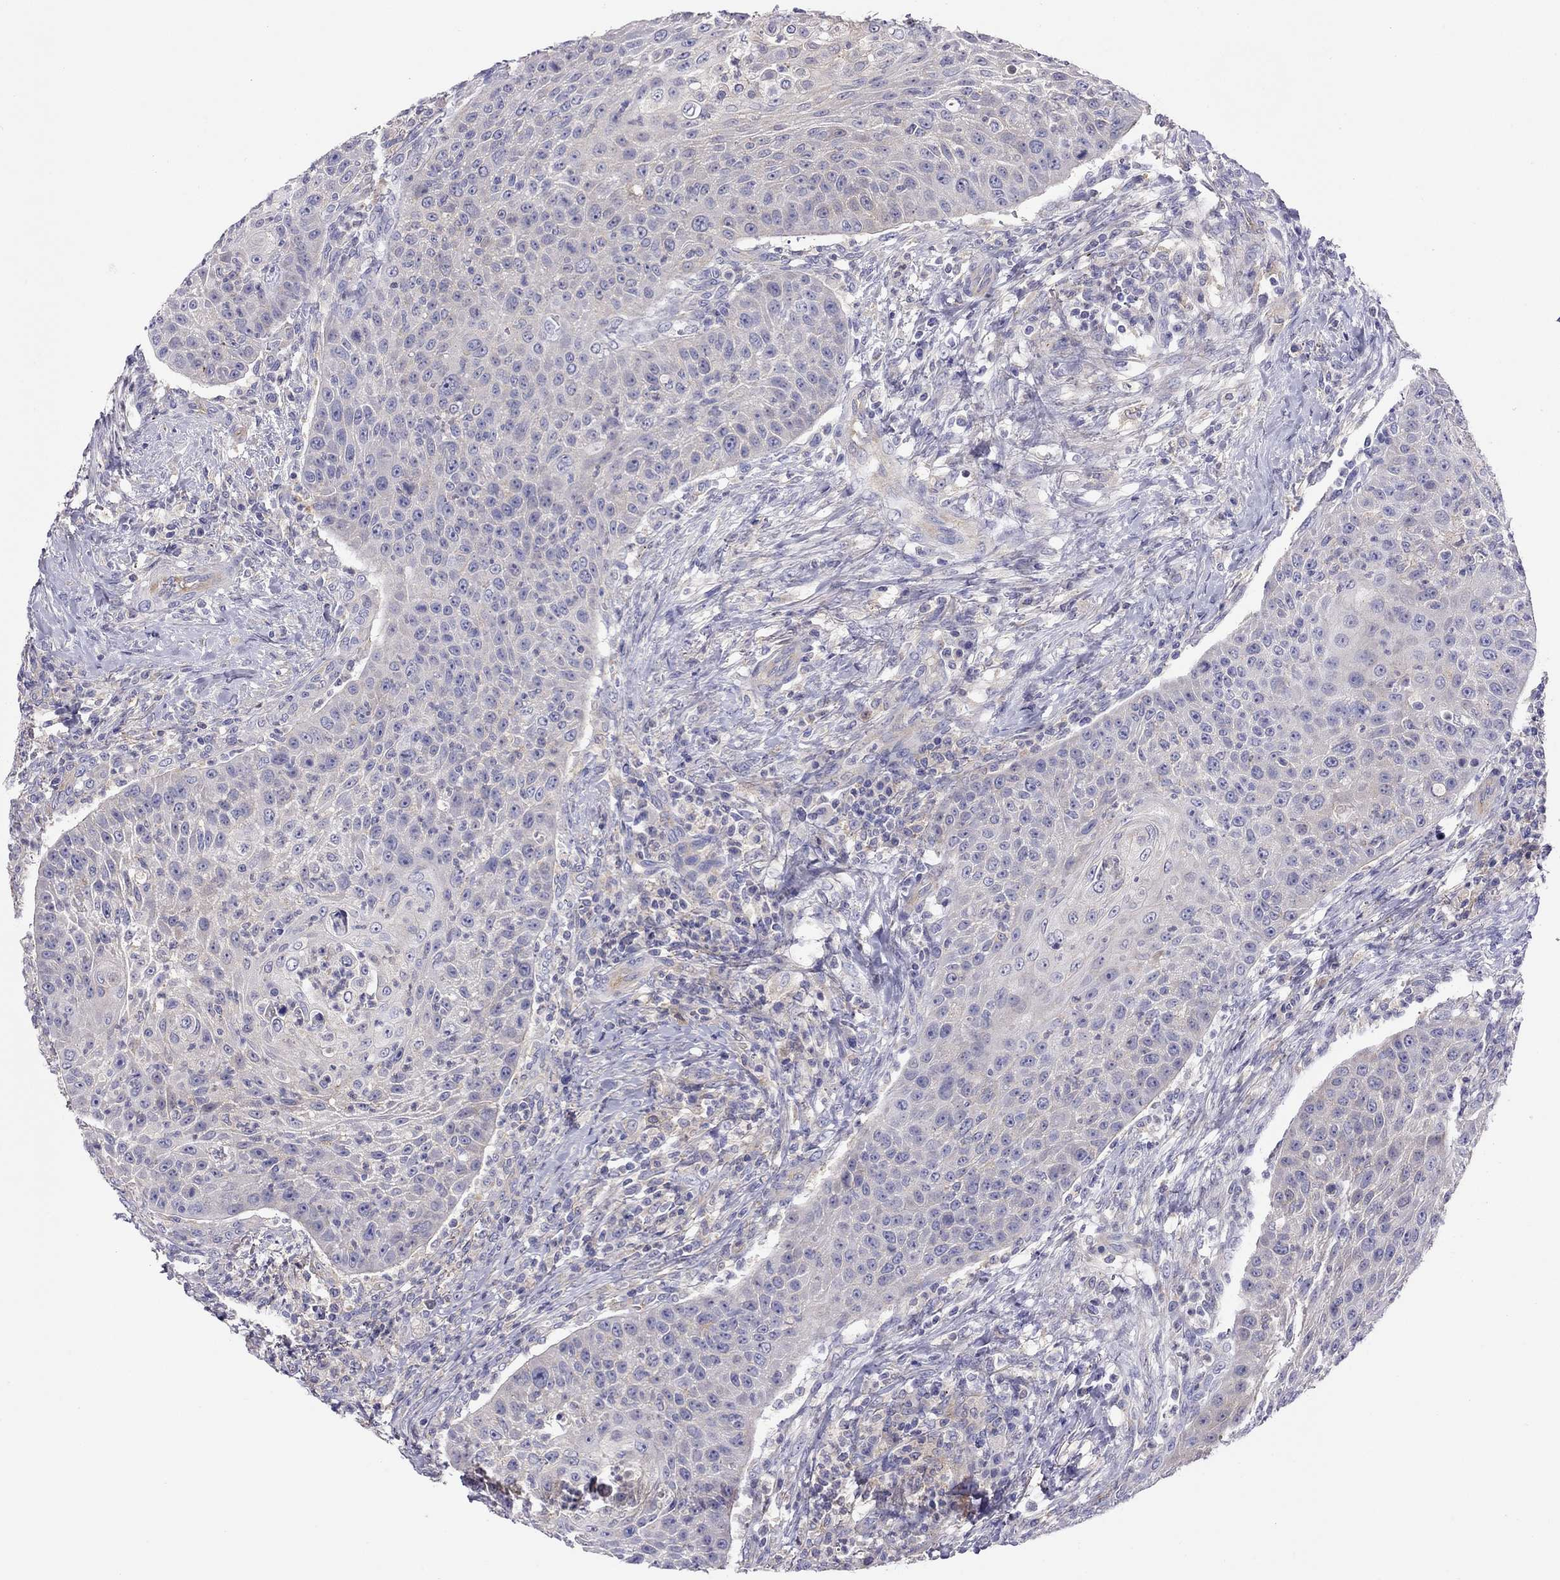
{"staining": {"intensity": "weak", "quantity": "25%-75%", "location": "cytoplasmic/membranous"}, "tissue": "head and neck cancer", "cell_type": "Tumor cells", "image_type": "cancer", "snomed": [{"axis": "morphology", "description": "Squamous cell carcinoma, NOS"}, {"axis": "topography", "description": "Head-Neck"}], "caption": "Weak cytoplasmic/membranous protein positivity is identified in about 25%-75% of tumor cells in head and neck cancer (squamous cell carcinoma). The staining was performed using DAB to visualize the protein expression in brown, while the nuclei were stained in blue with hematoxylin (Magnification: 20x).", "gene": "ALOX15B", "patient": {"sex": "male", "age": 69}}